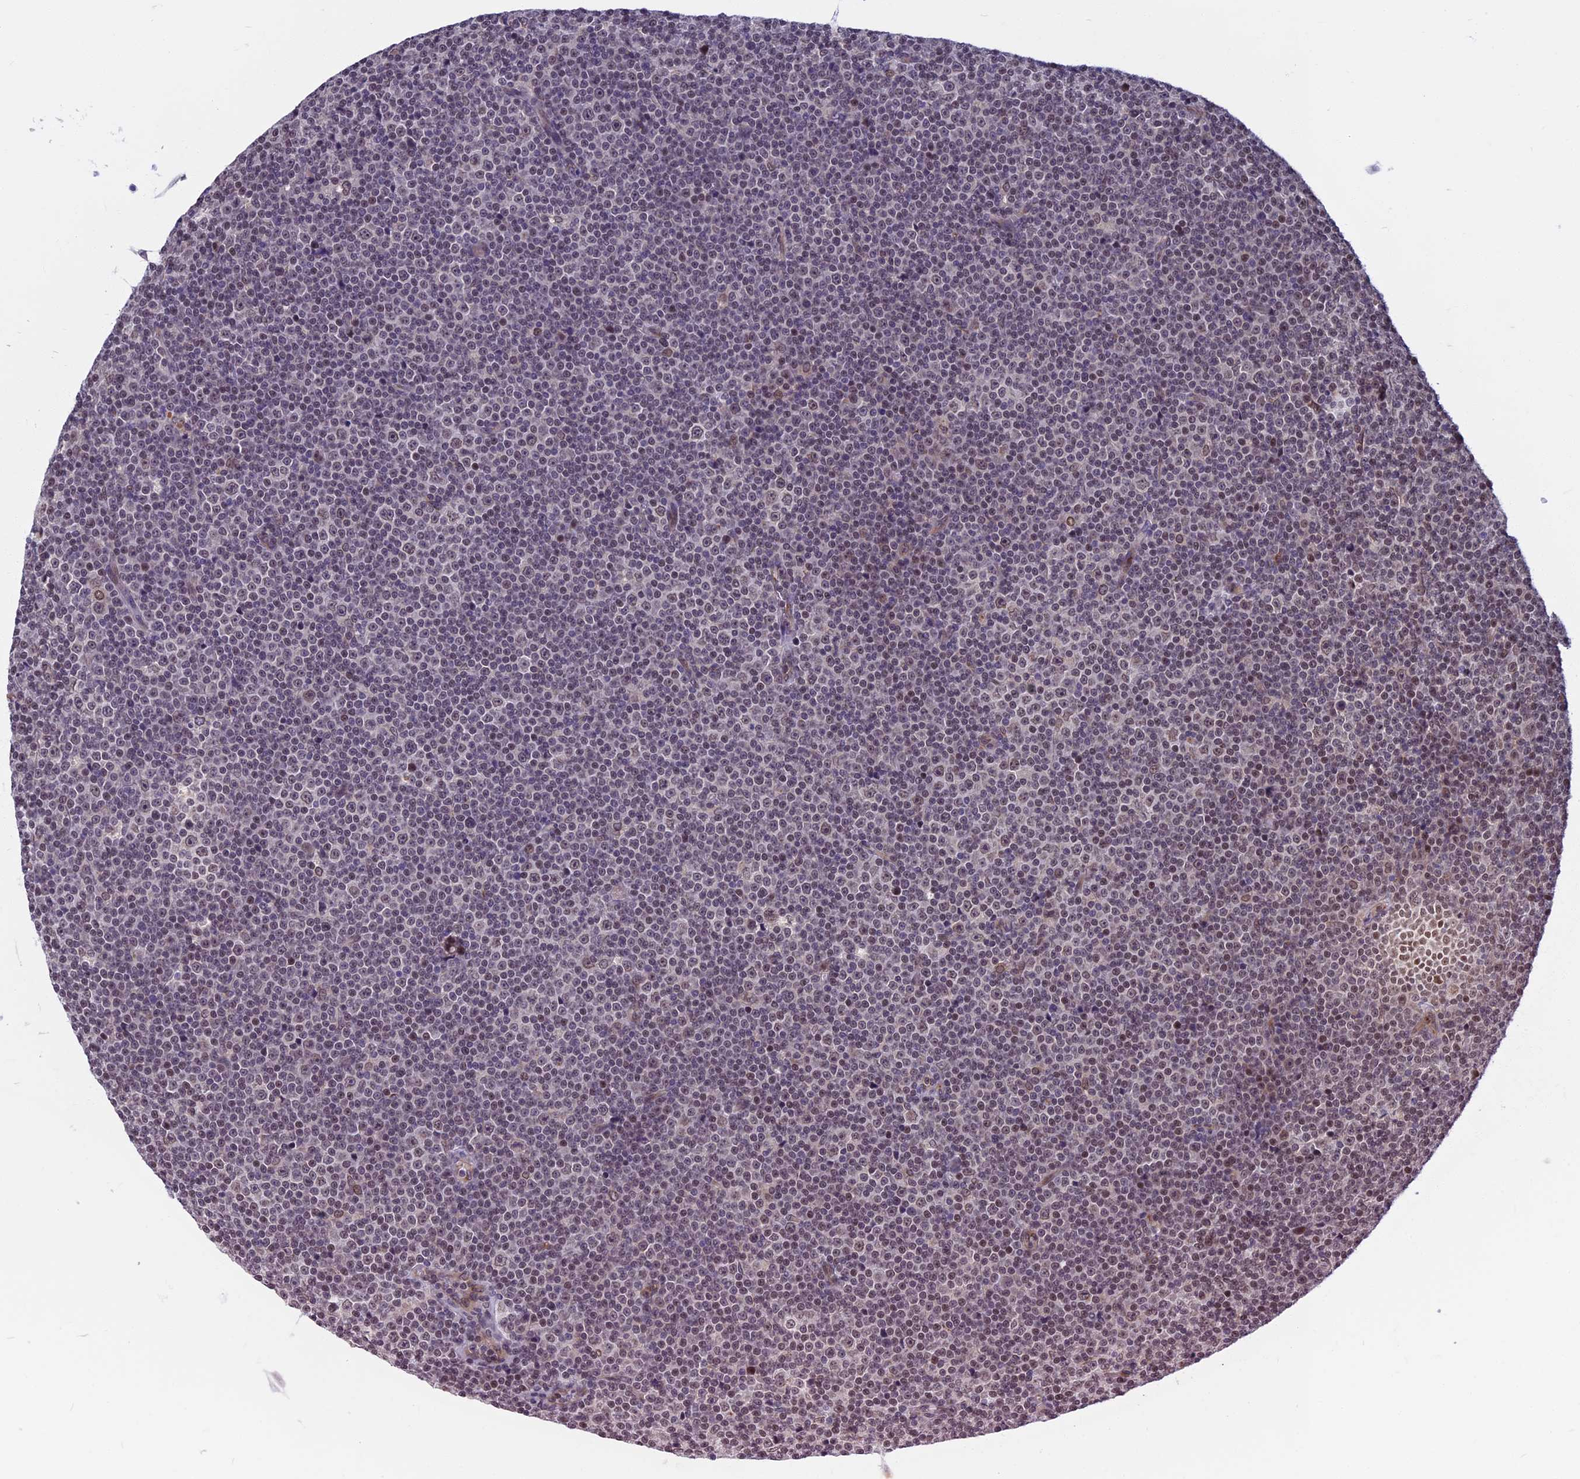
{"staining": {"intensity": "weak", "quantity": "<25%", "location": "nuclear"}, "tissue": "lymphoma", "cell_type": "Tumor cells", "image_type": "cancer", "snomed": [{"axis": "morphology", "description": "Malignant lymphoma, non-Hodgkin's type, Low grade"}, {"axis": "topography", "description": "Lymph node"}], "caption": "Micrograph shows no protein expression in tumor cells of lymphoma tissue.", "gene": "CCDC113", "patient": {"sex": "female", "age": 67}}